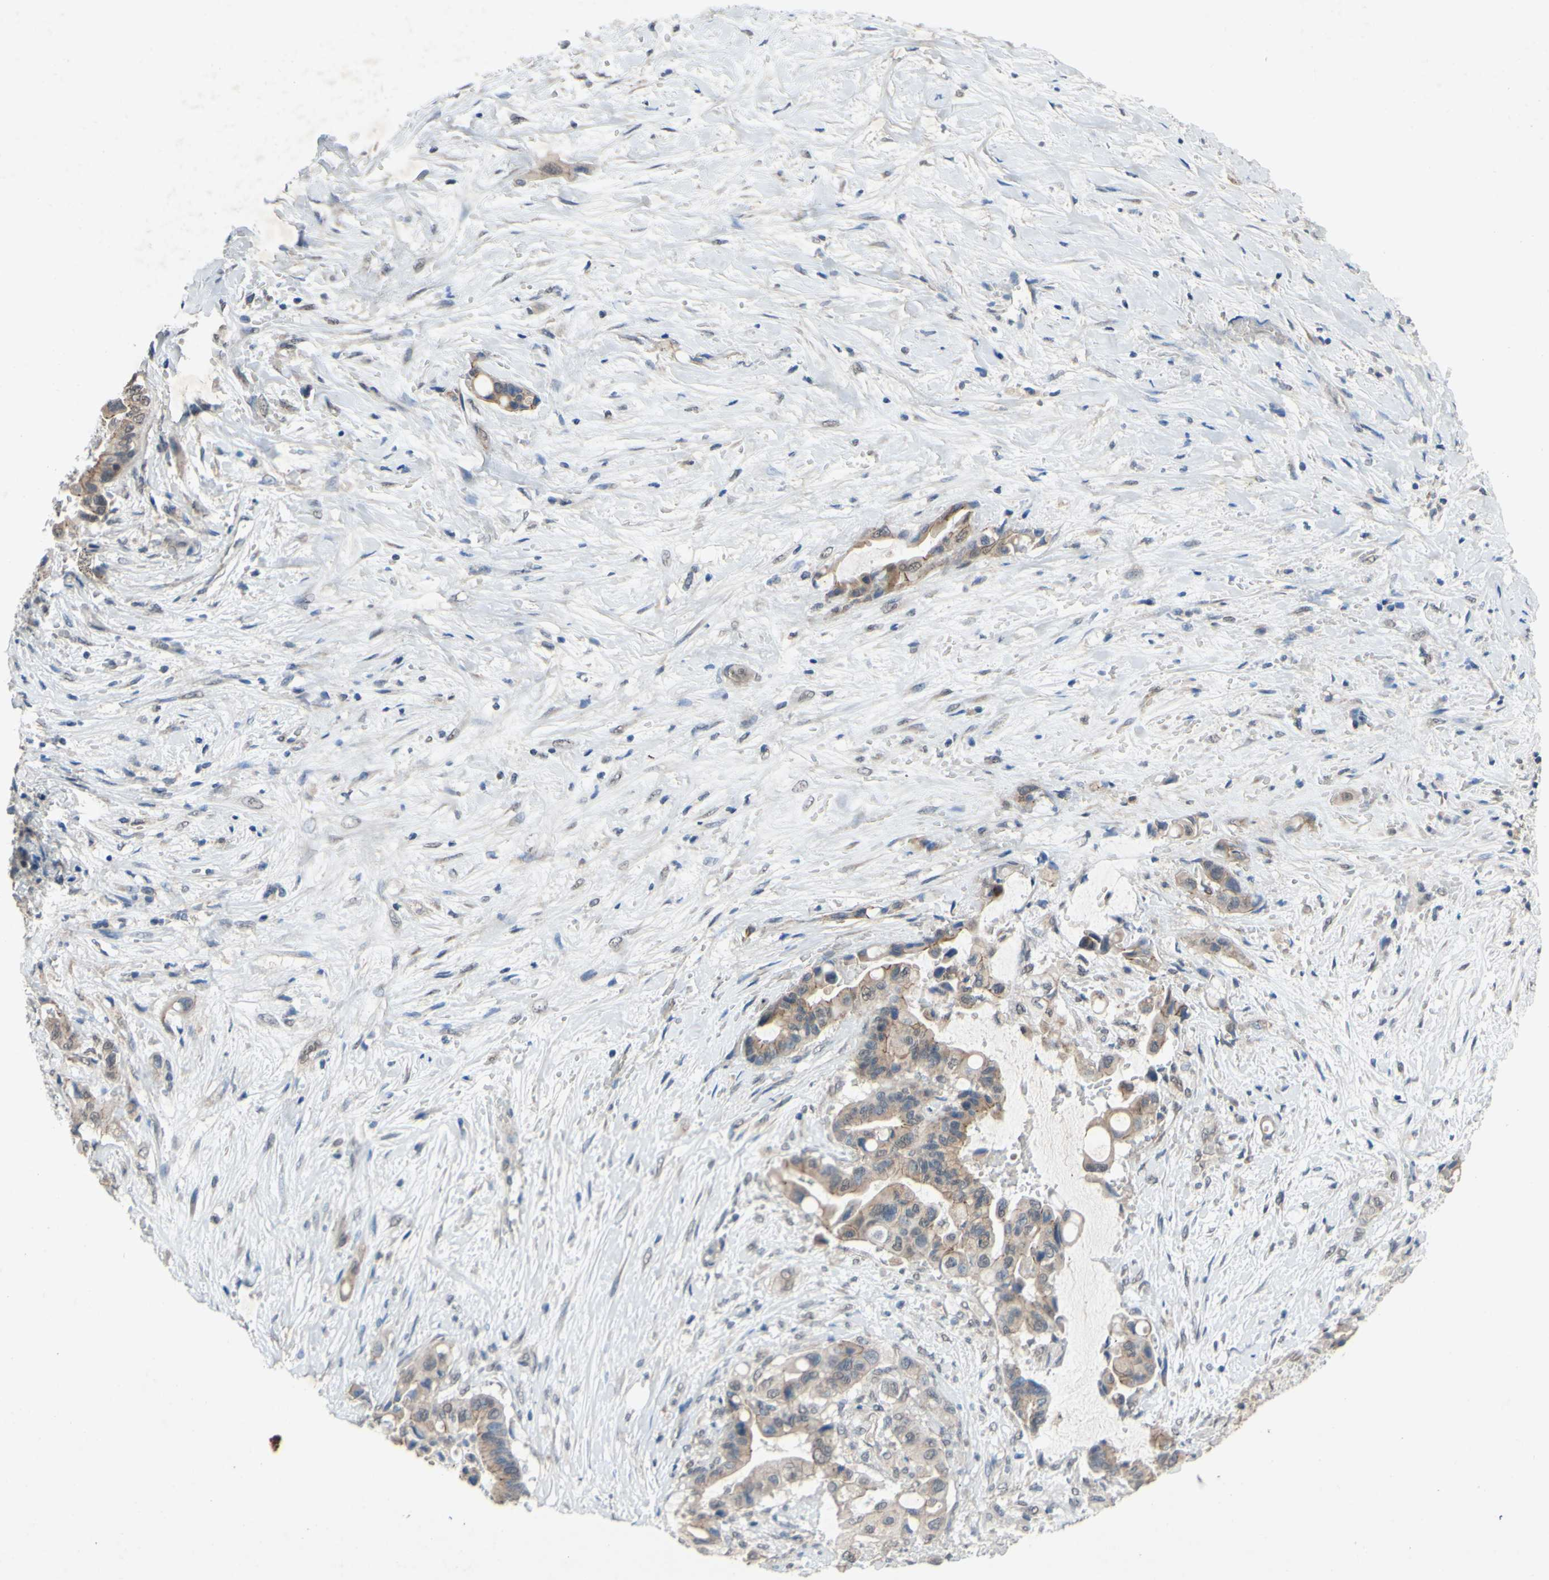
{"staining": {"intensity": "weak", "quantity": ">75%", "location": "cytoplasmic/membranous"}, "tissue": "liver cancer", "cell_type": "Tumor cells", "image_type": "cancer", "snomed": [{"axis": "morphology", "description": "Cholangiocarcinoma"}, {"axis": "topography", "description": "Liver"}], "caption": "A micrograph showing weak cytoplasmic/membranous staining in about >75% of tumor cells in cholangiocarcinoma (liver), as visualized by brown immunohistochemical staining.", "gene": "CDCP1", "patient": {"sex": "female", "age": 61}}